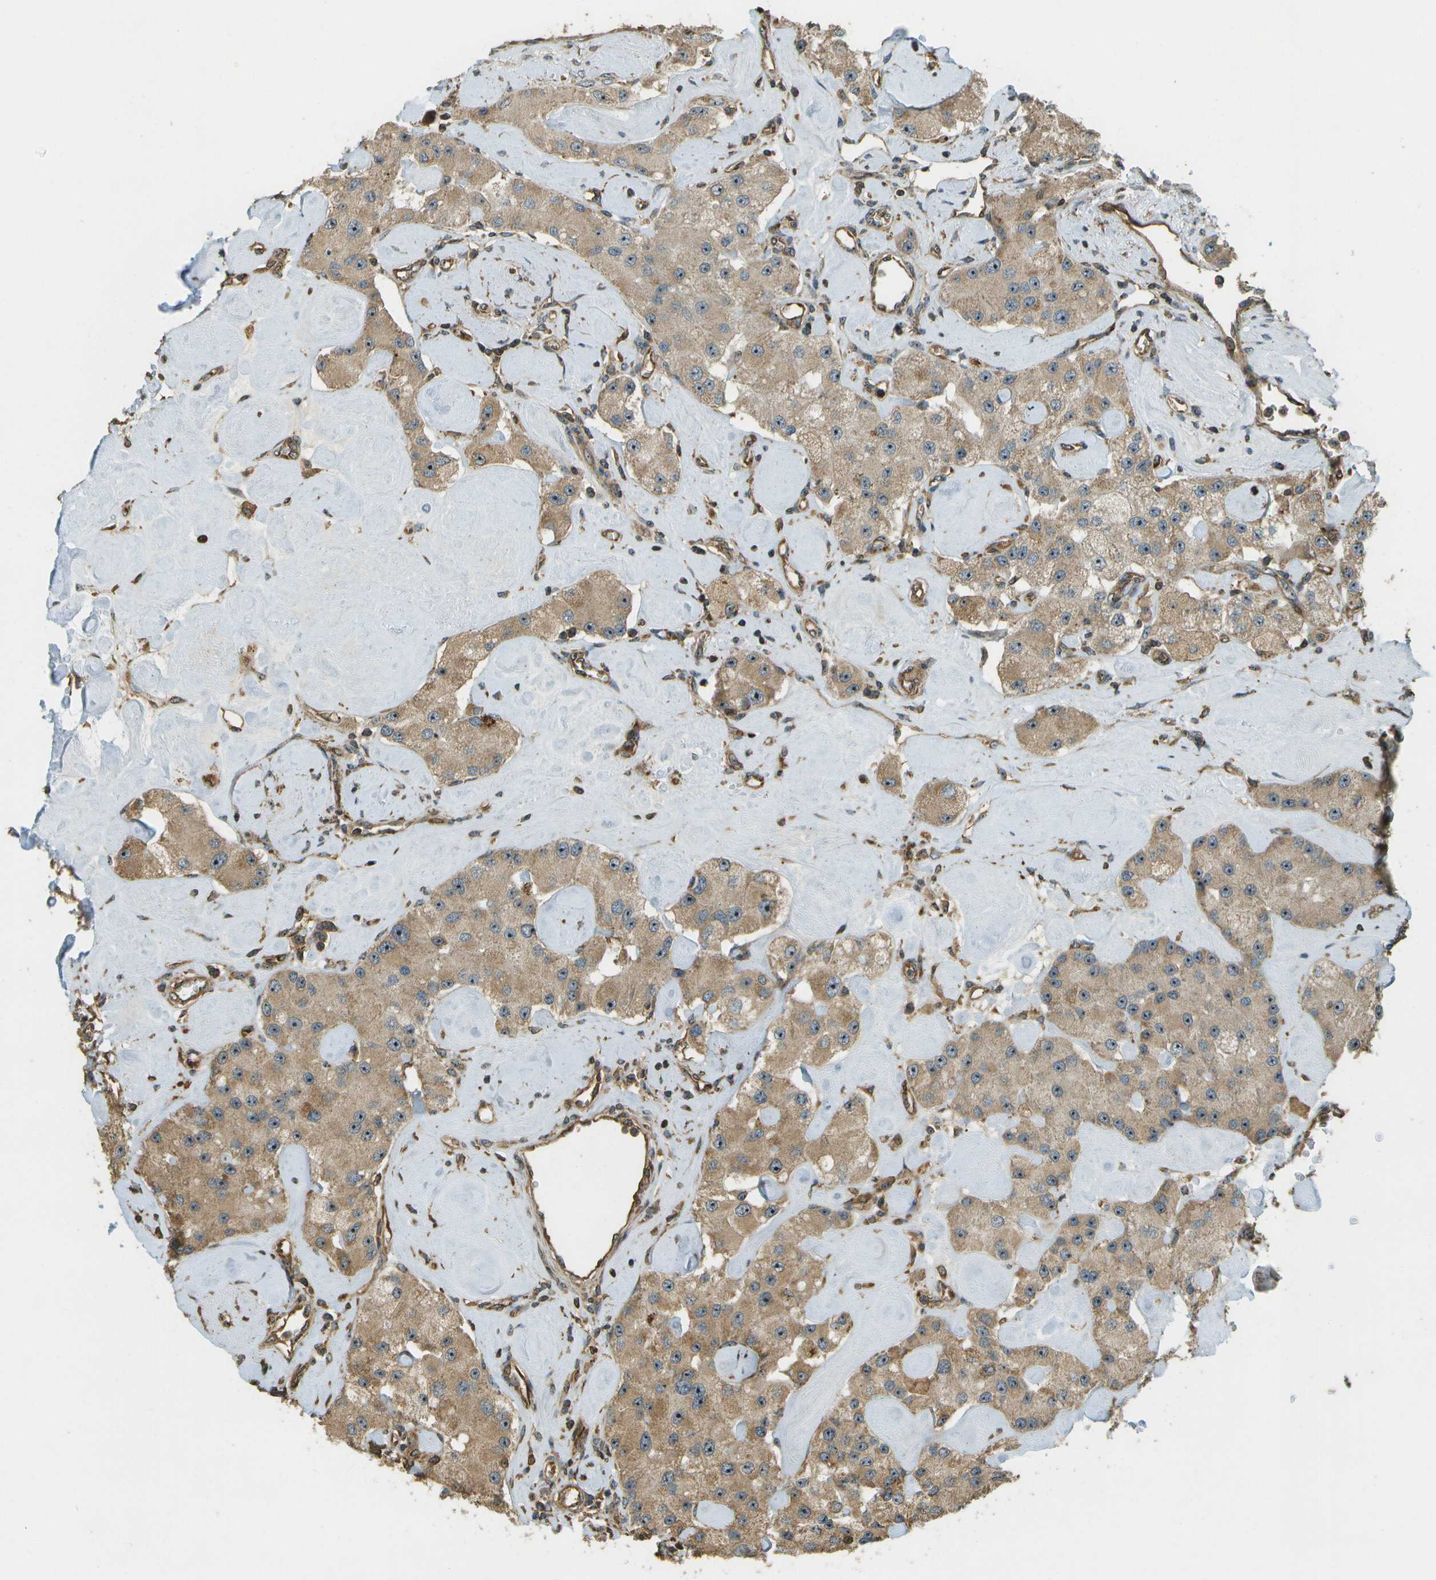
{"staining": {"intensity": "moderate", "quantity": ">75%", "location": "cytoplasmic/membranous,nuclear"}, "tissue": "carcinoid", "cell_type": "Tumor cells", "image_type": "cancer", "snomed": [{"axis": "morphology", "description": "Carcinoid, malignant, NOS"}, {"axis": "topography", "description": "Pancreas"}], "caption": "About >75% of tumor cells in human carcinoid display moderate cytoplasmic/membranous and nuclear protein expression as visualized by brown immunohistochemical staining.", "gene": "LRP12", "patient": {"sex": "male", "age": 41}}